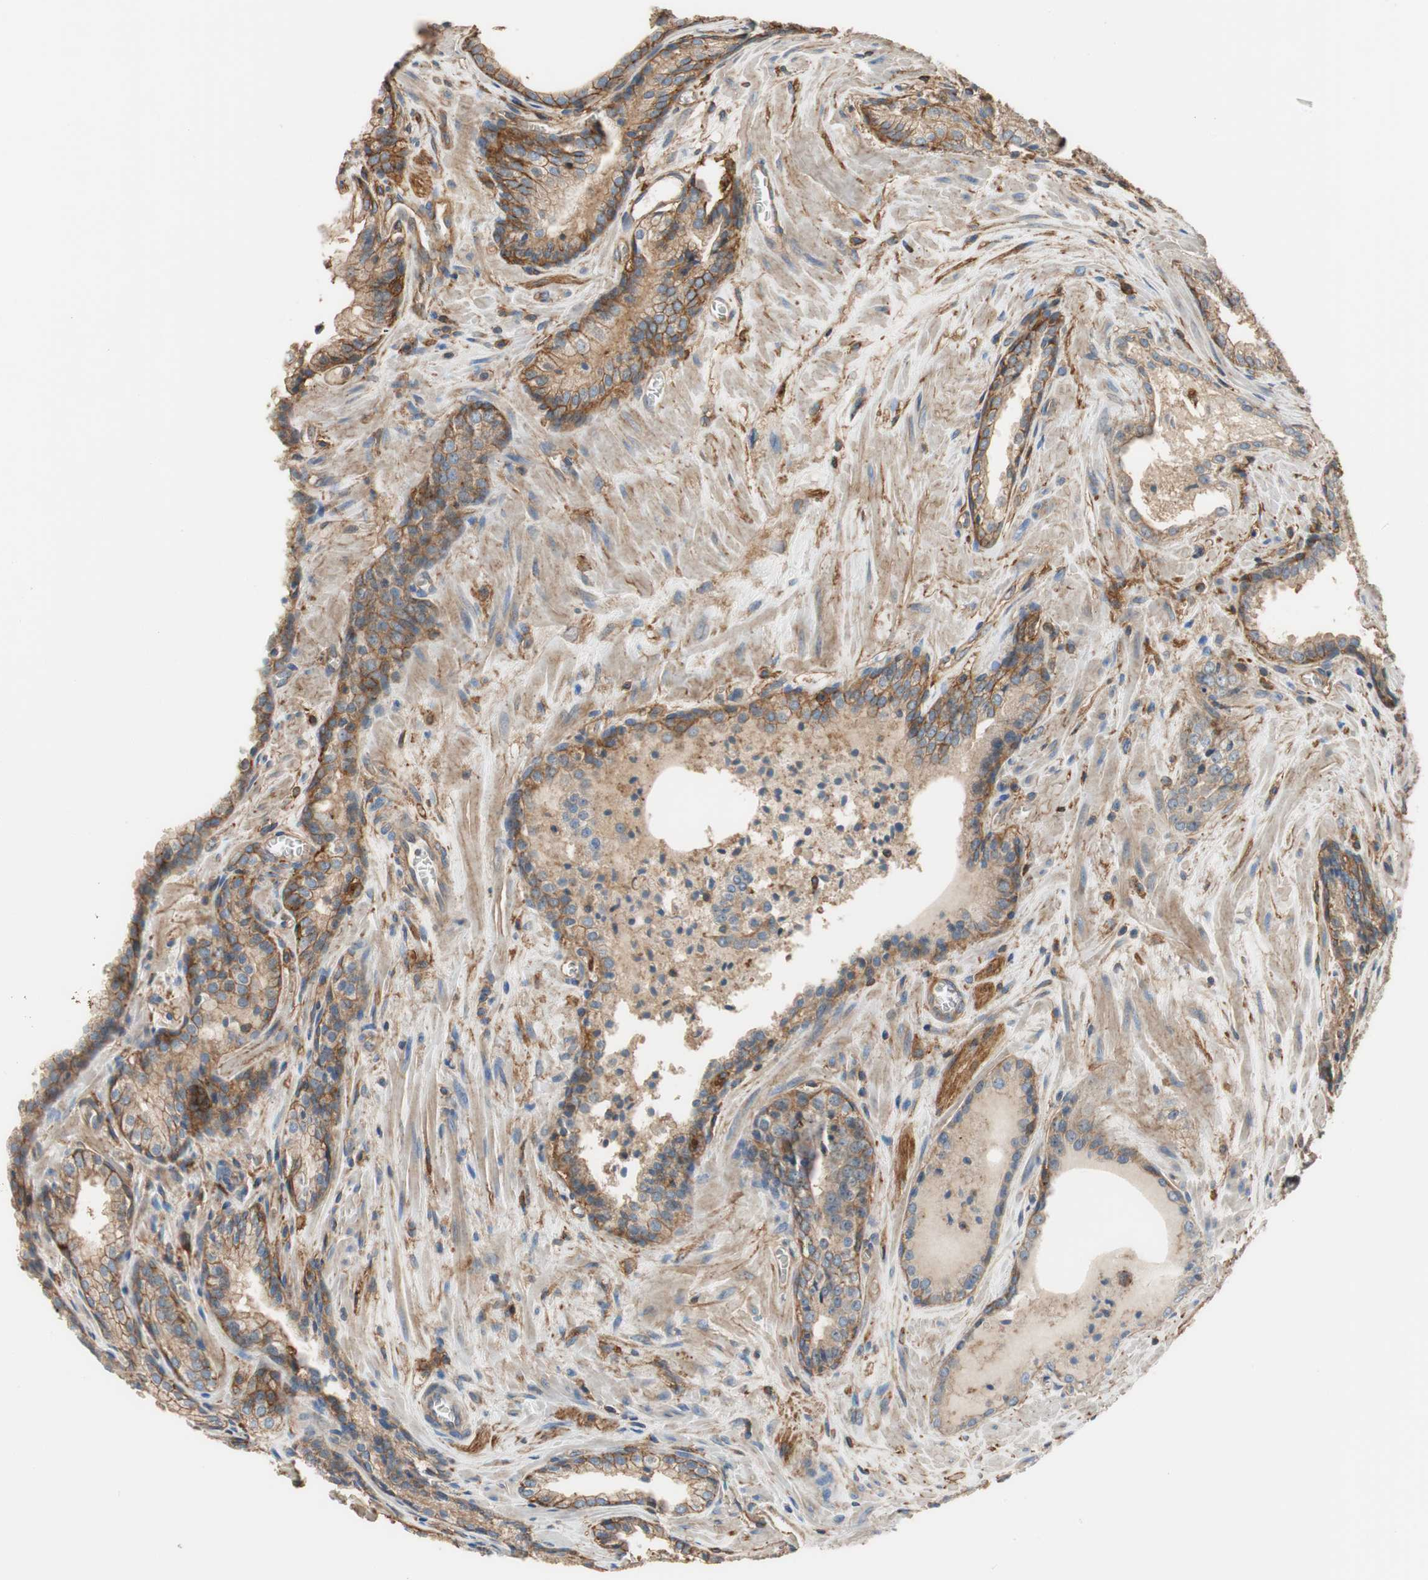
{"staining": {"intensity": "moderate", "quantity": ">75%", "location": "cytoplasmic/membranous"}, "tissue": "prostate cancer", "cell_type": "Tumor cells", "image_type": "cancer", "snomed": [{"axis": "morphology", "description": "Adenocarcinoma, Low grade"}, {"axis": "topography", "description": "Prostate"}], "caption": "Immunohistochemical staining of low-grade adenocarcinoma (prostate) shows moderate cytoplasmic/membranous protein staining in approximately >75% of tumor cells.", "gene": "IL1RL1", "patient": {"sex": "male", "age": 60}}